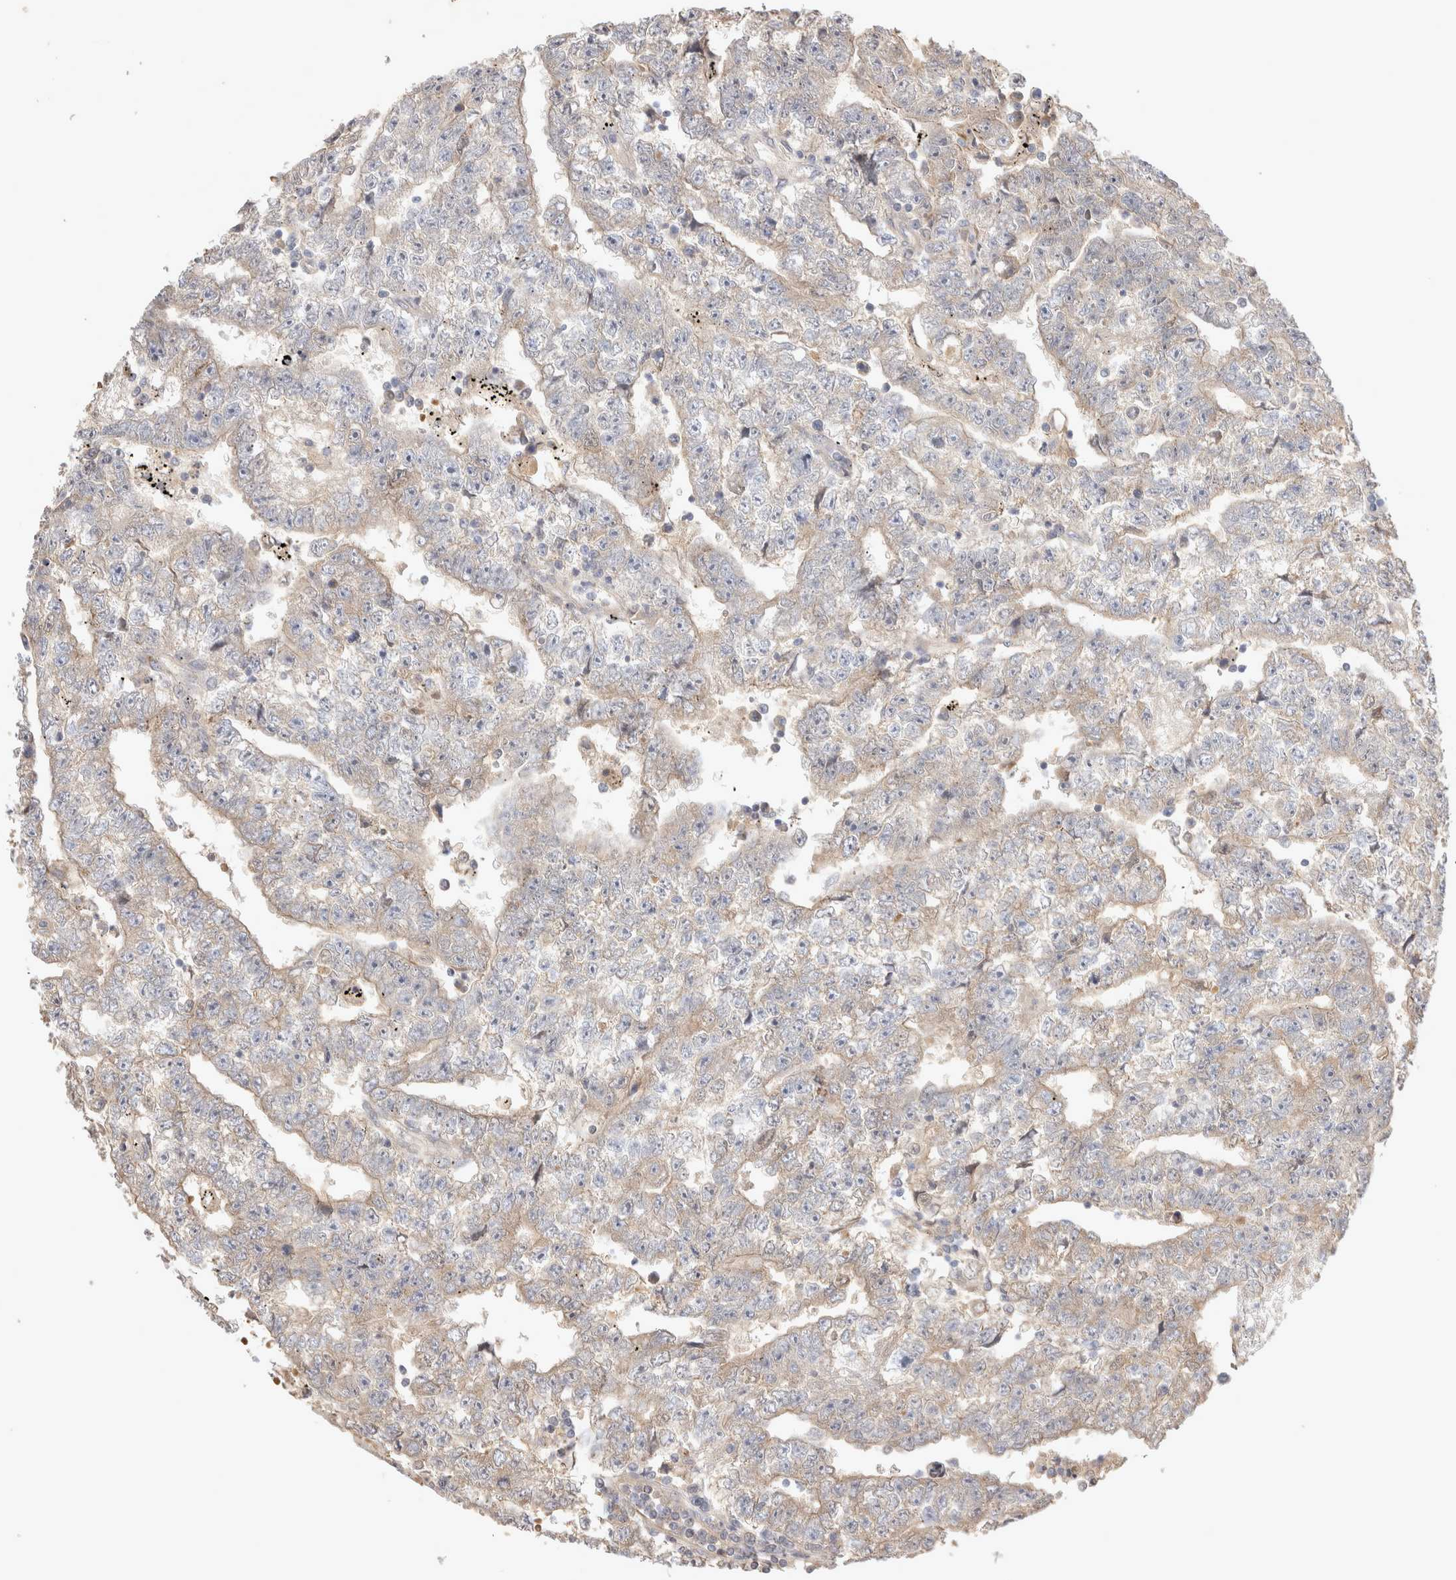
{"staining": {"intensity": "weak", "quantity": "25%-75%", "location": "cytoplasmic/membranous"}, "tissue": "testis cancer", "cell_type": "Tumor cells", "image_type": "cancer", "snomed": [{"axis": "morphology", "description": "Carcinoma, Embryonal, NOS"}, {"axis": "topography", "description": "Testis"}], "caption": "Immunohistochemical staining of human testis cancer shows low levels of weak cytoplasmic/membranous staining in about 25%-75% of tumor cells.", "gene": "NMU", "patient": {"sex": "male", "age": 25}}